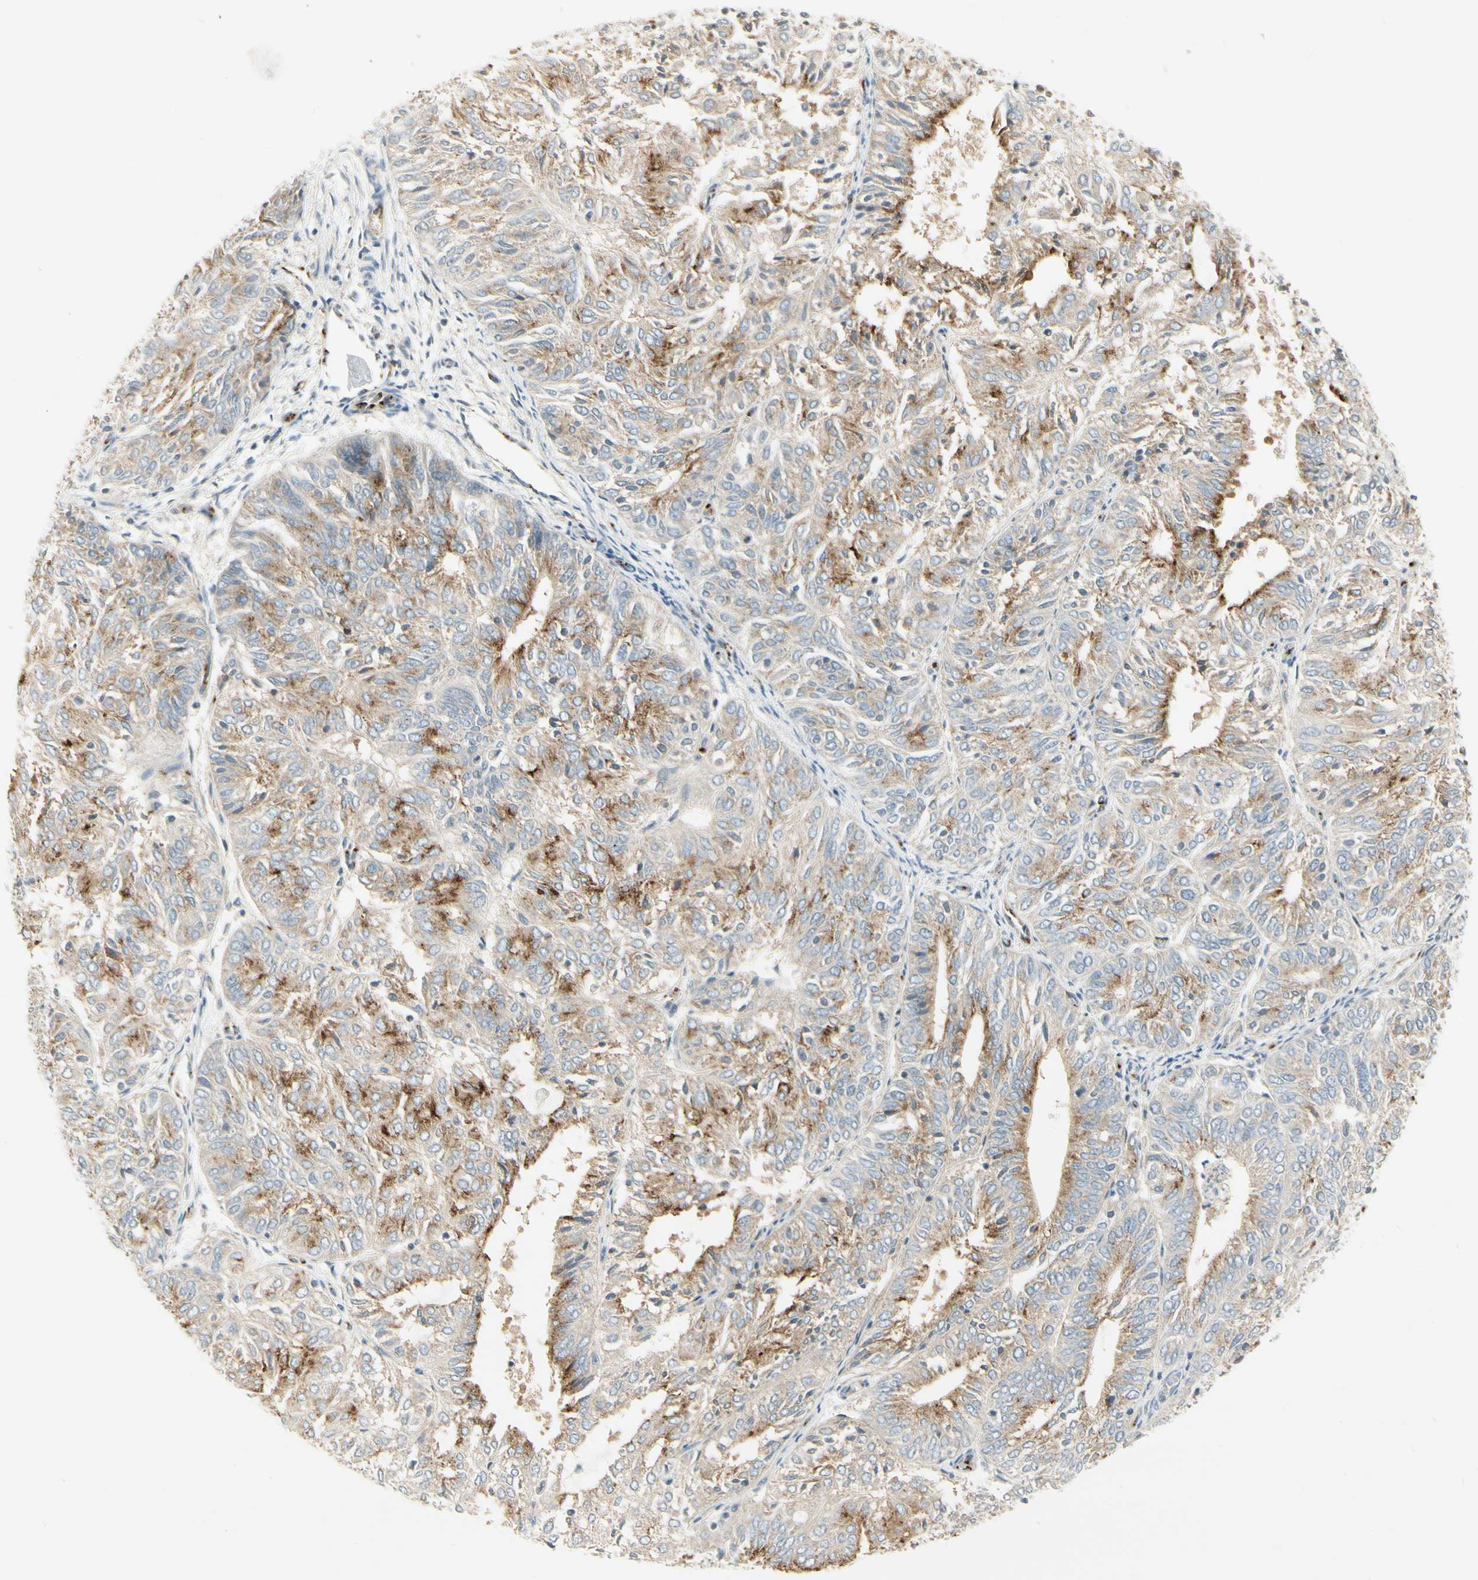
{"staining": {"intensity": "moderate", "quantity": "25%-75%", "location": "cytoplasmic/membranous"}, "tissue": "endometrial cancer", "cell_type": "Tumor cells", "image_type": "cancer", "snomed": [{"axis": "morphology", "description": "Adenocarcinoma, NOS"}, {"axis": "topography", "description": "Uterus"}], "caption": "A brown stain highlights moderate cytoplasmic/membranous staining of a protein in human endometrial cancer (adenocarcinoma) tumor cells.", "gene": "MANSC1", "patient": {"sex": "female", "age": 60}}